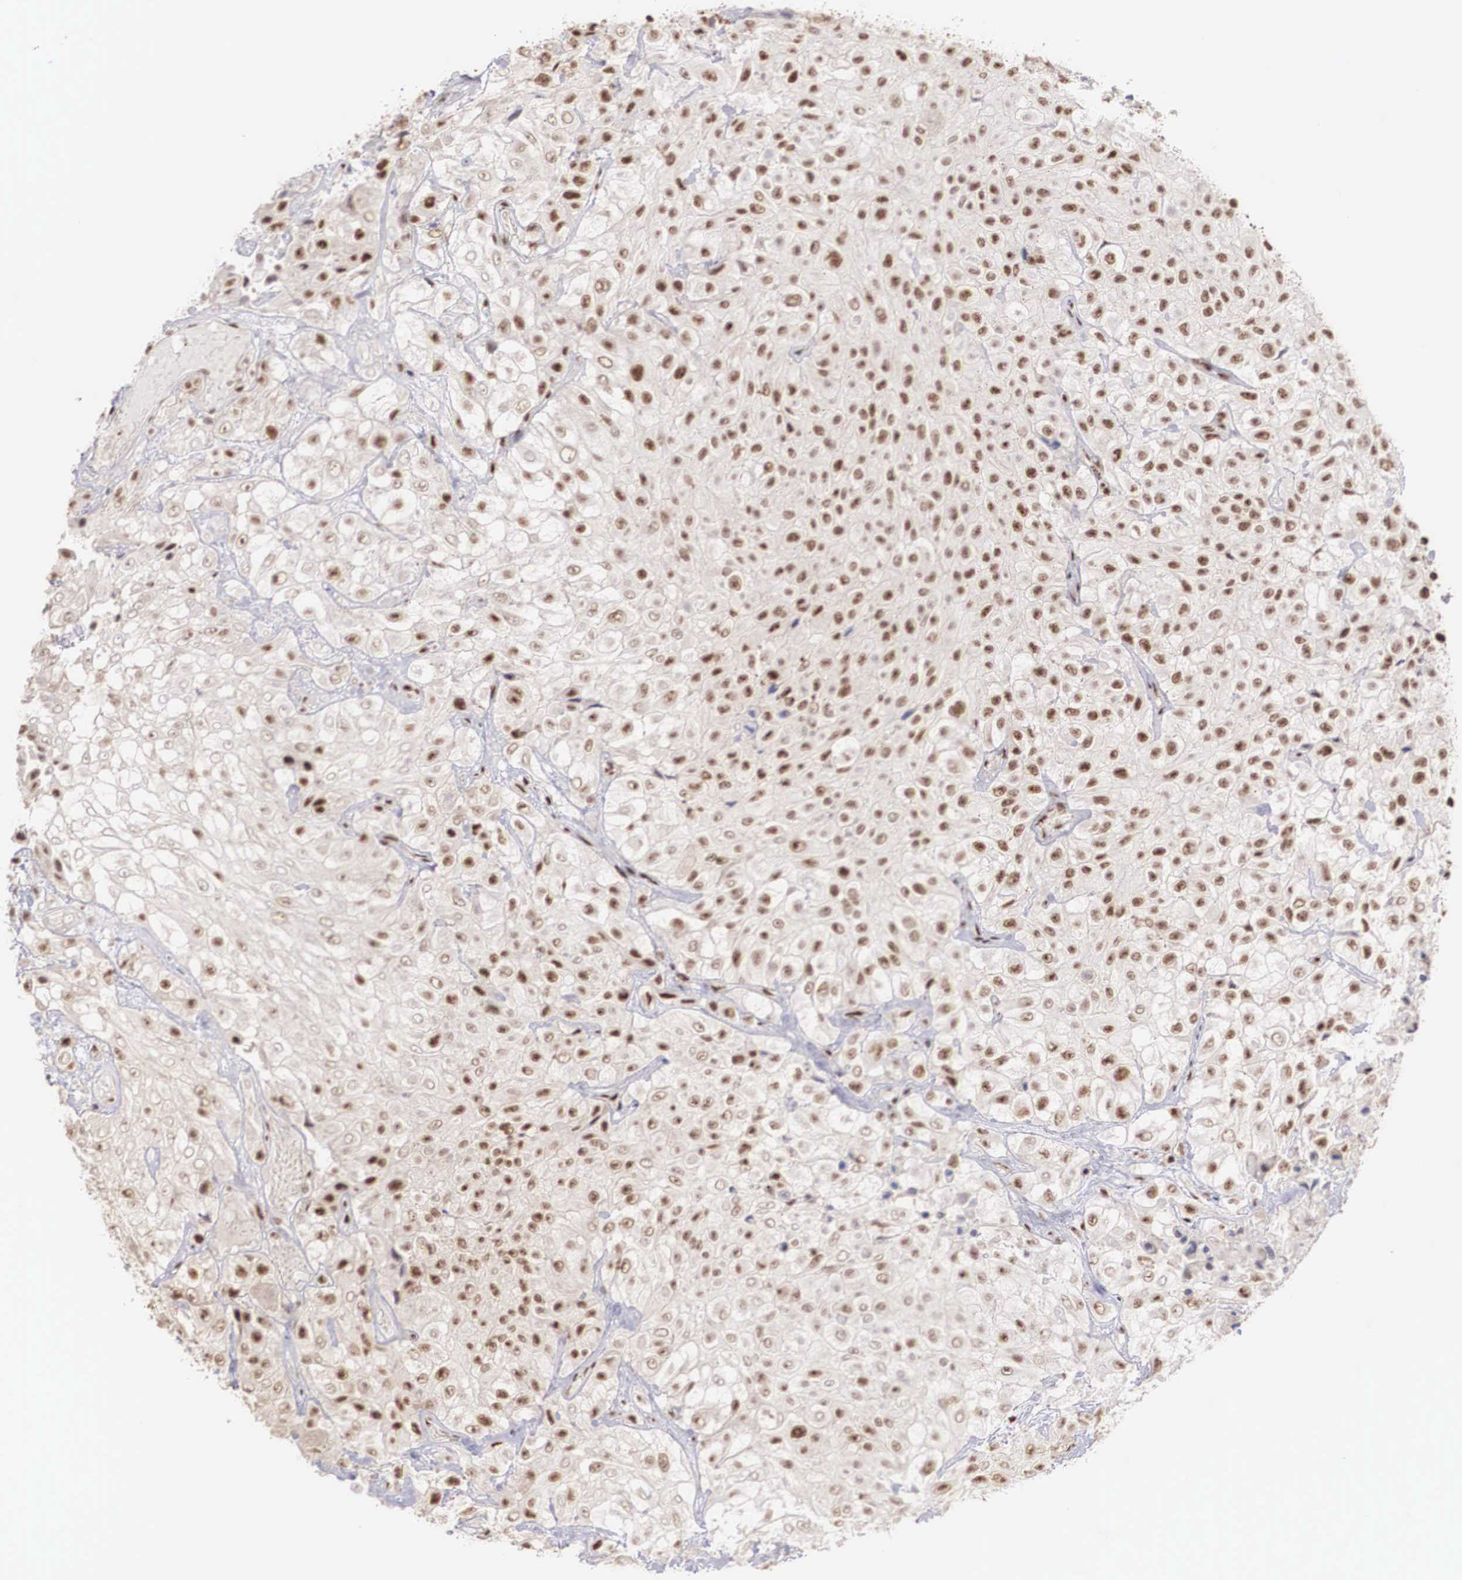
{"staining": {"intensity": "moderate", "quantity": ">75%", "location": "nuclear"}, "tissue": "urothelial cancer", "cell_type": "Tumor cells", "image_type": "cancer", "snomed": [{"axis": "morphology", "description": "Urothelial carcinoma, High grade"}, {"axis": "topography", "description": "Urinary bladder"}], "caption": "Tumor cells exhibit moderate nuclear expression in about >75% of cells in high-grade urothelial carcinoma.", "gene": "HTATSF1", "patient": {"sex": "male", "age": 56}}